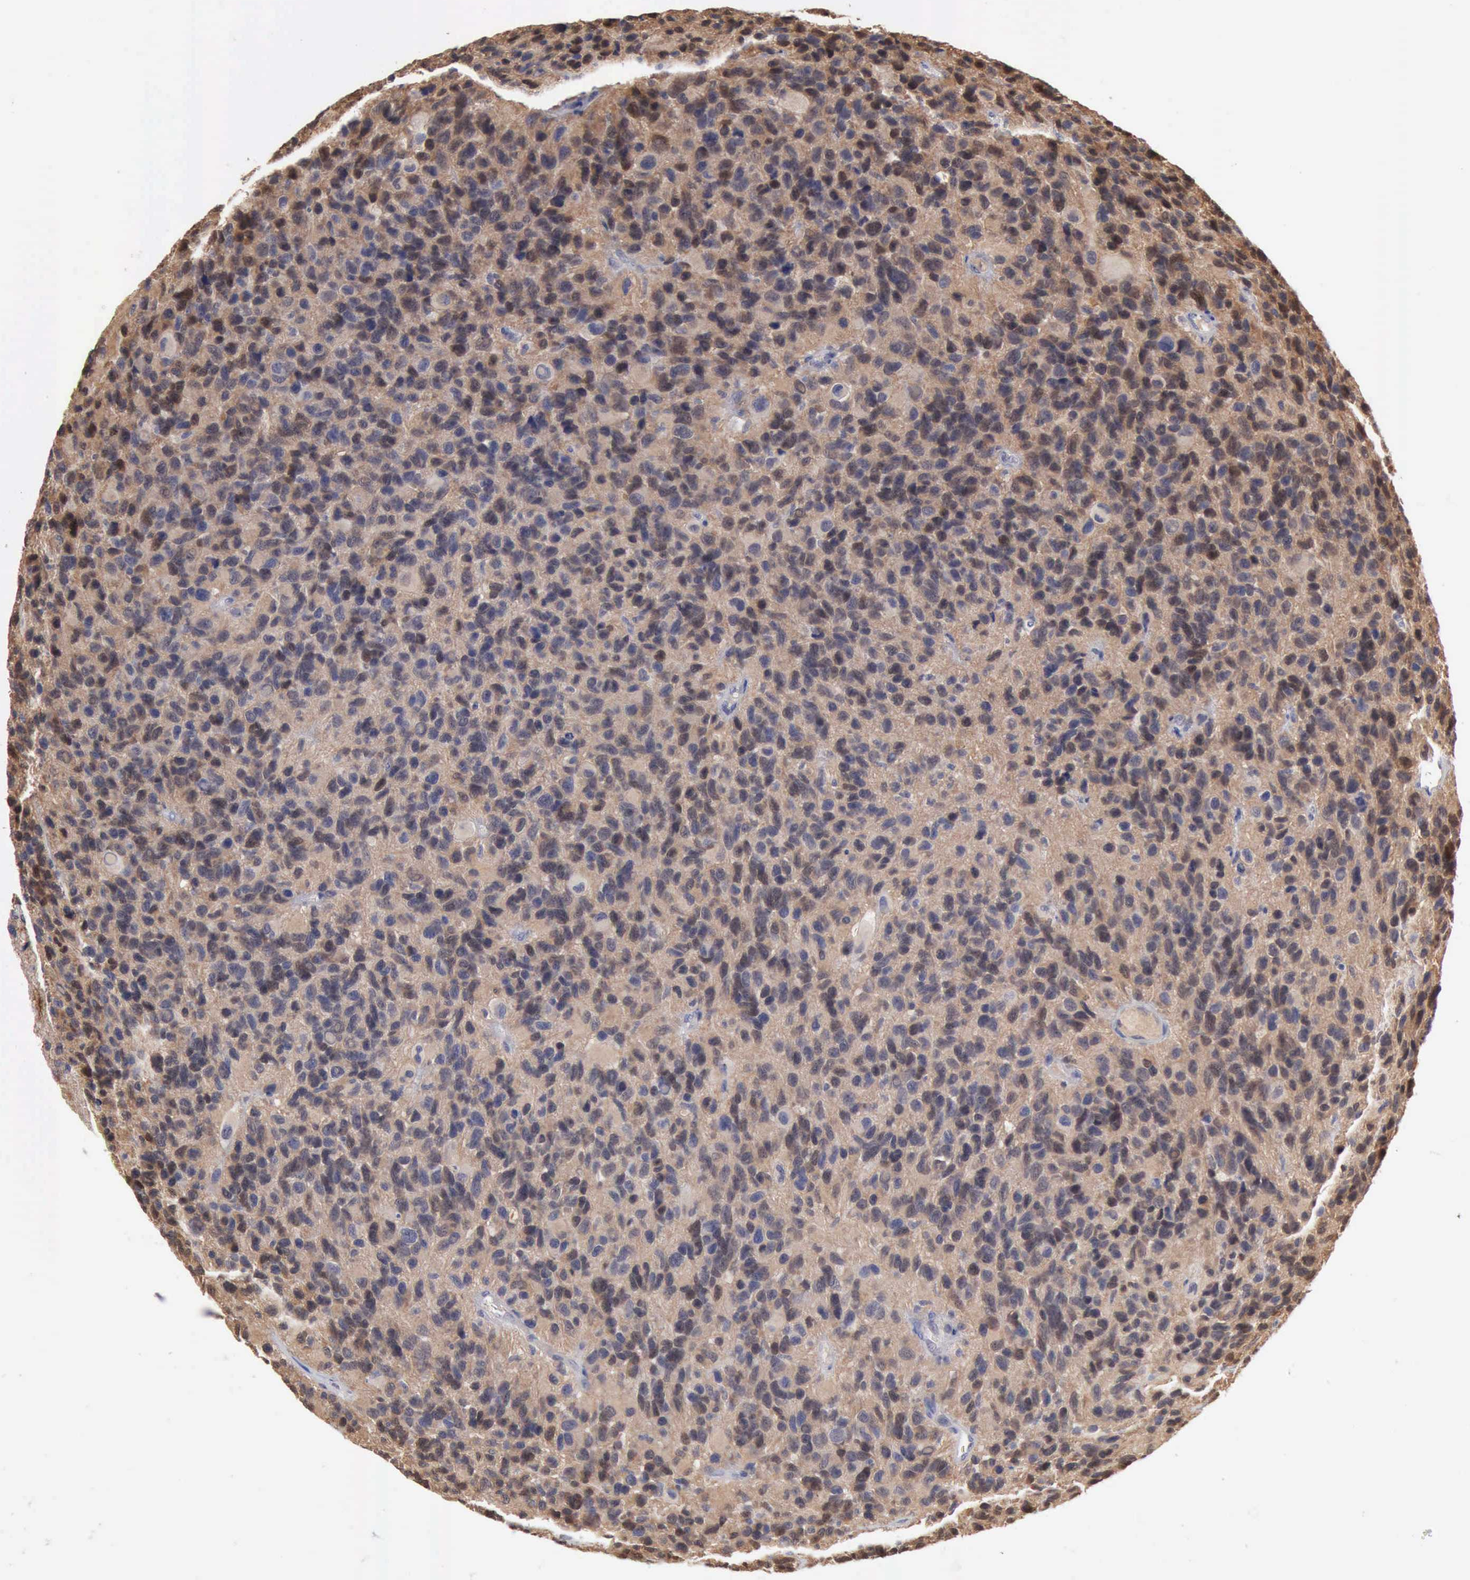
{"staining": {"intensity": "moderate", "quantity": "25%-75%", "location": "cytoplasmic/membranous,nuclear"}, "tissue": "glioma", "cell_type": "Tumor cells", "image_type": "cancer", "snomed": [{"axis": "morphology", "description": "Glioma, malignant, High grade"}, {"axis": "topography", "description": "Brain"}], "caption": "Protein analysis of malignant glioma (high-grade) tissue shows moderate cytoplasmic/membranous and nuclear expression in about 25%-75% of tumor cells.", "gene": "PTGR2", "patient": {"sex": "male", "age": 77}}